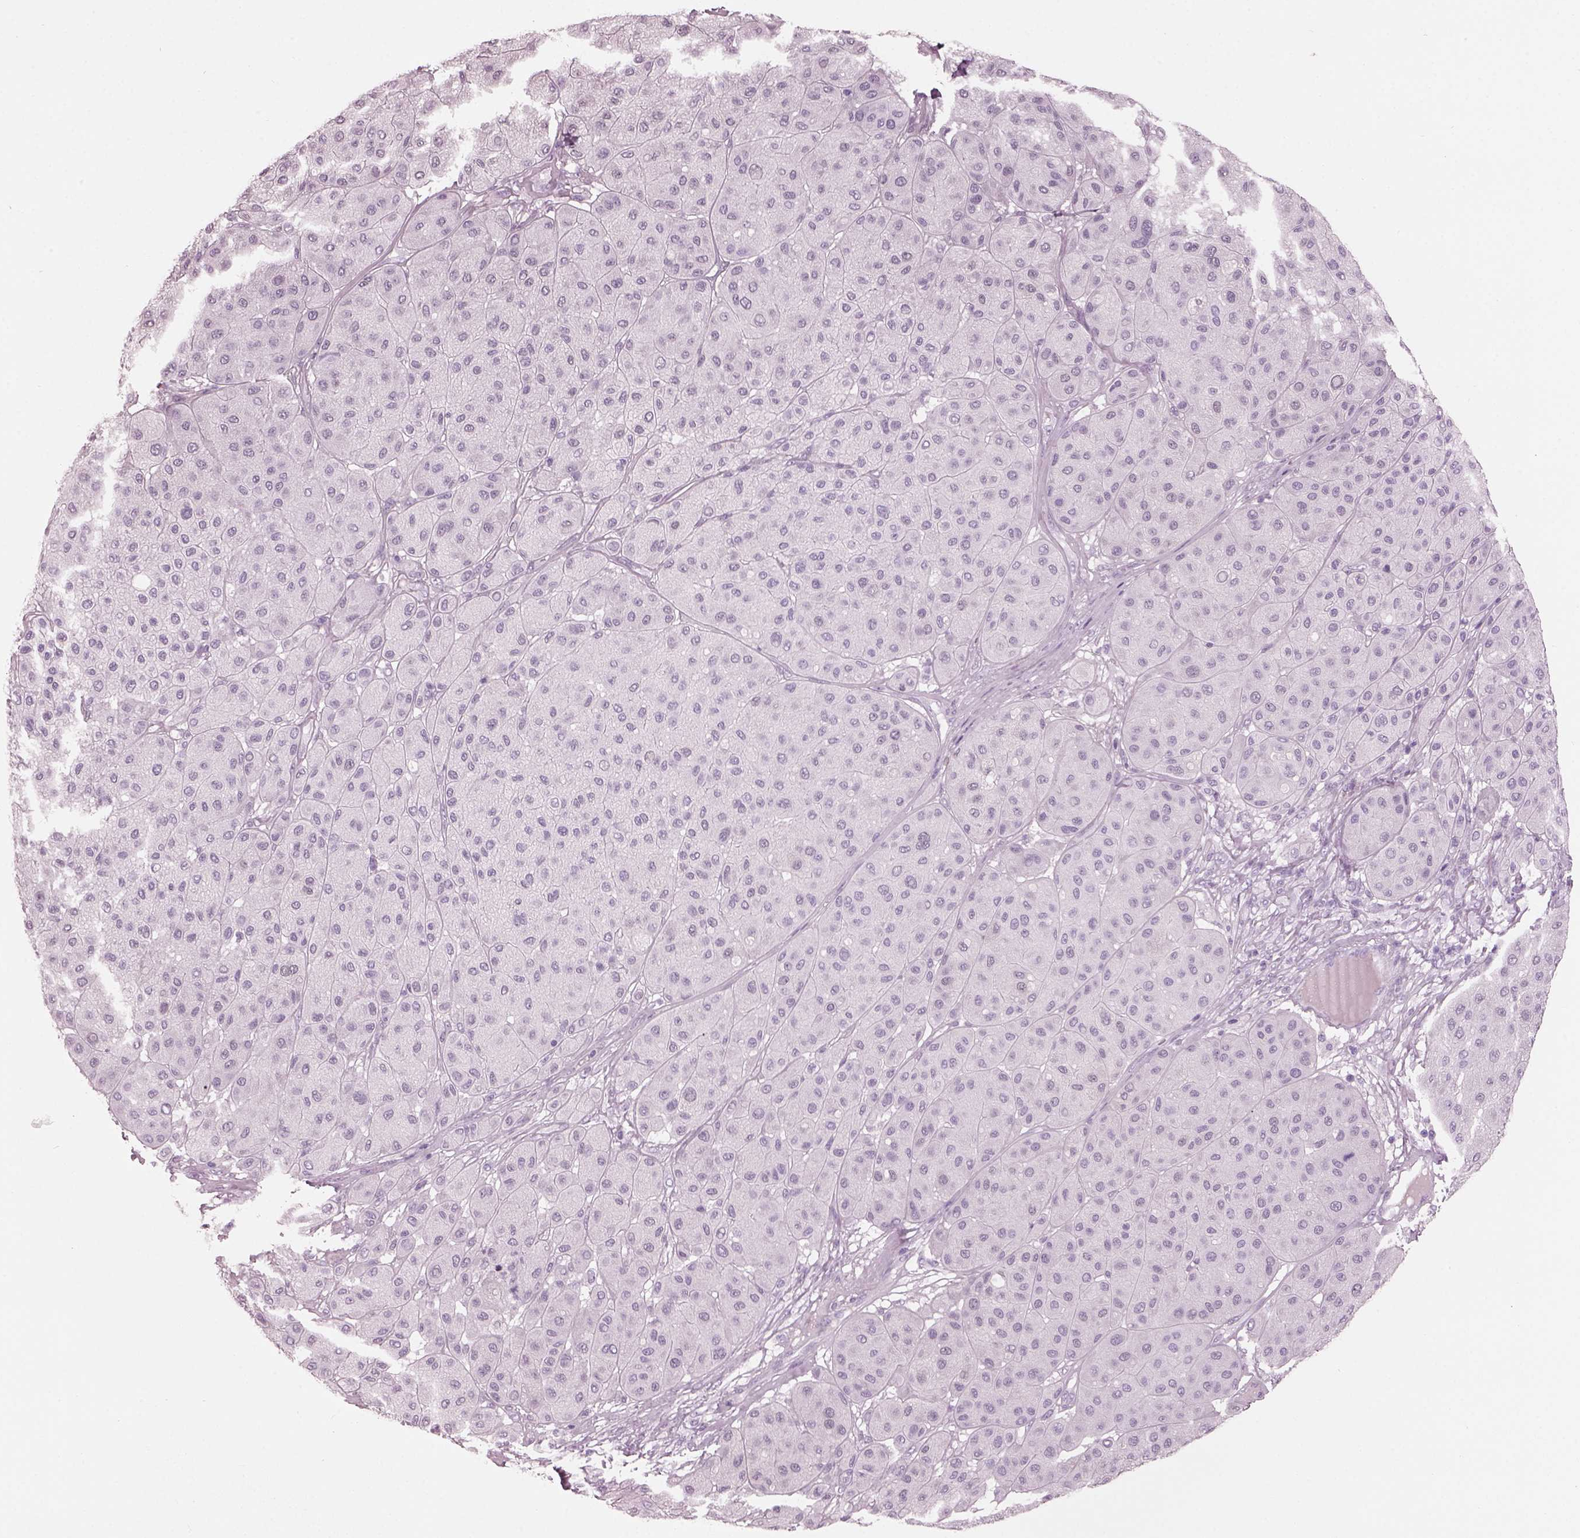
{"staining": {"intensity": "negative", "quantity": "none", "location": "none"}, "tissue": "melanoma", "cell_type": "Tumor cells", "image_type": "cancer", "snomed": [{"axis": "morphology", "description": "Malignant melanoma, Metastatic site"}, {"axis": "topography", "description": "Smooth muscle"}], "caption": "Immunohistochemistry image of neoplastic tissue: human melanoma stained with DAB (3,3'-diaminobenzidine) exhibits no significant protein expression in tumor cells. (Stains: DAB (3,3'-diaminobenzidine) immunohistochemistry (IHC) with hematoxylin counter stain, Microscopy: brightfield microscopy at high magnification).", "gene": "HYDIN", "patient": {"sex": "male", "age": 41}}